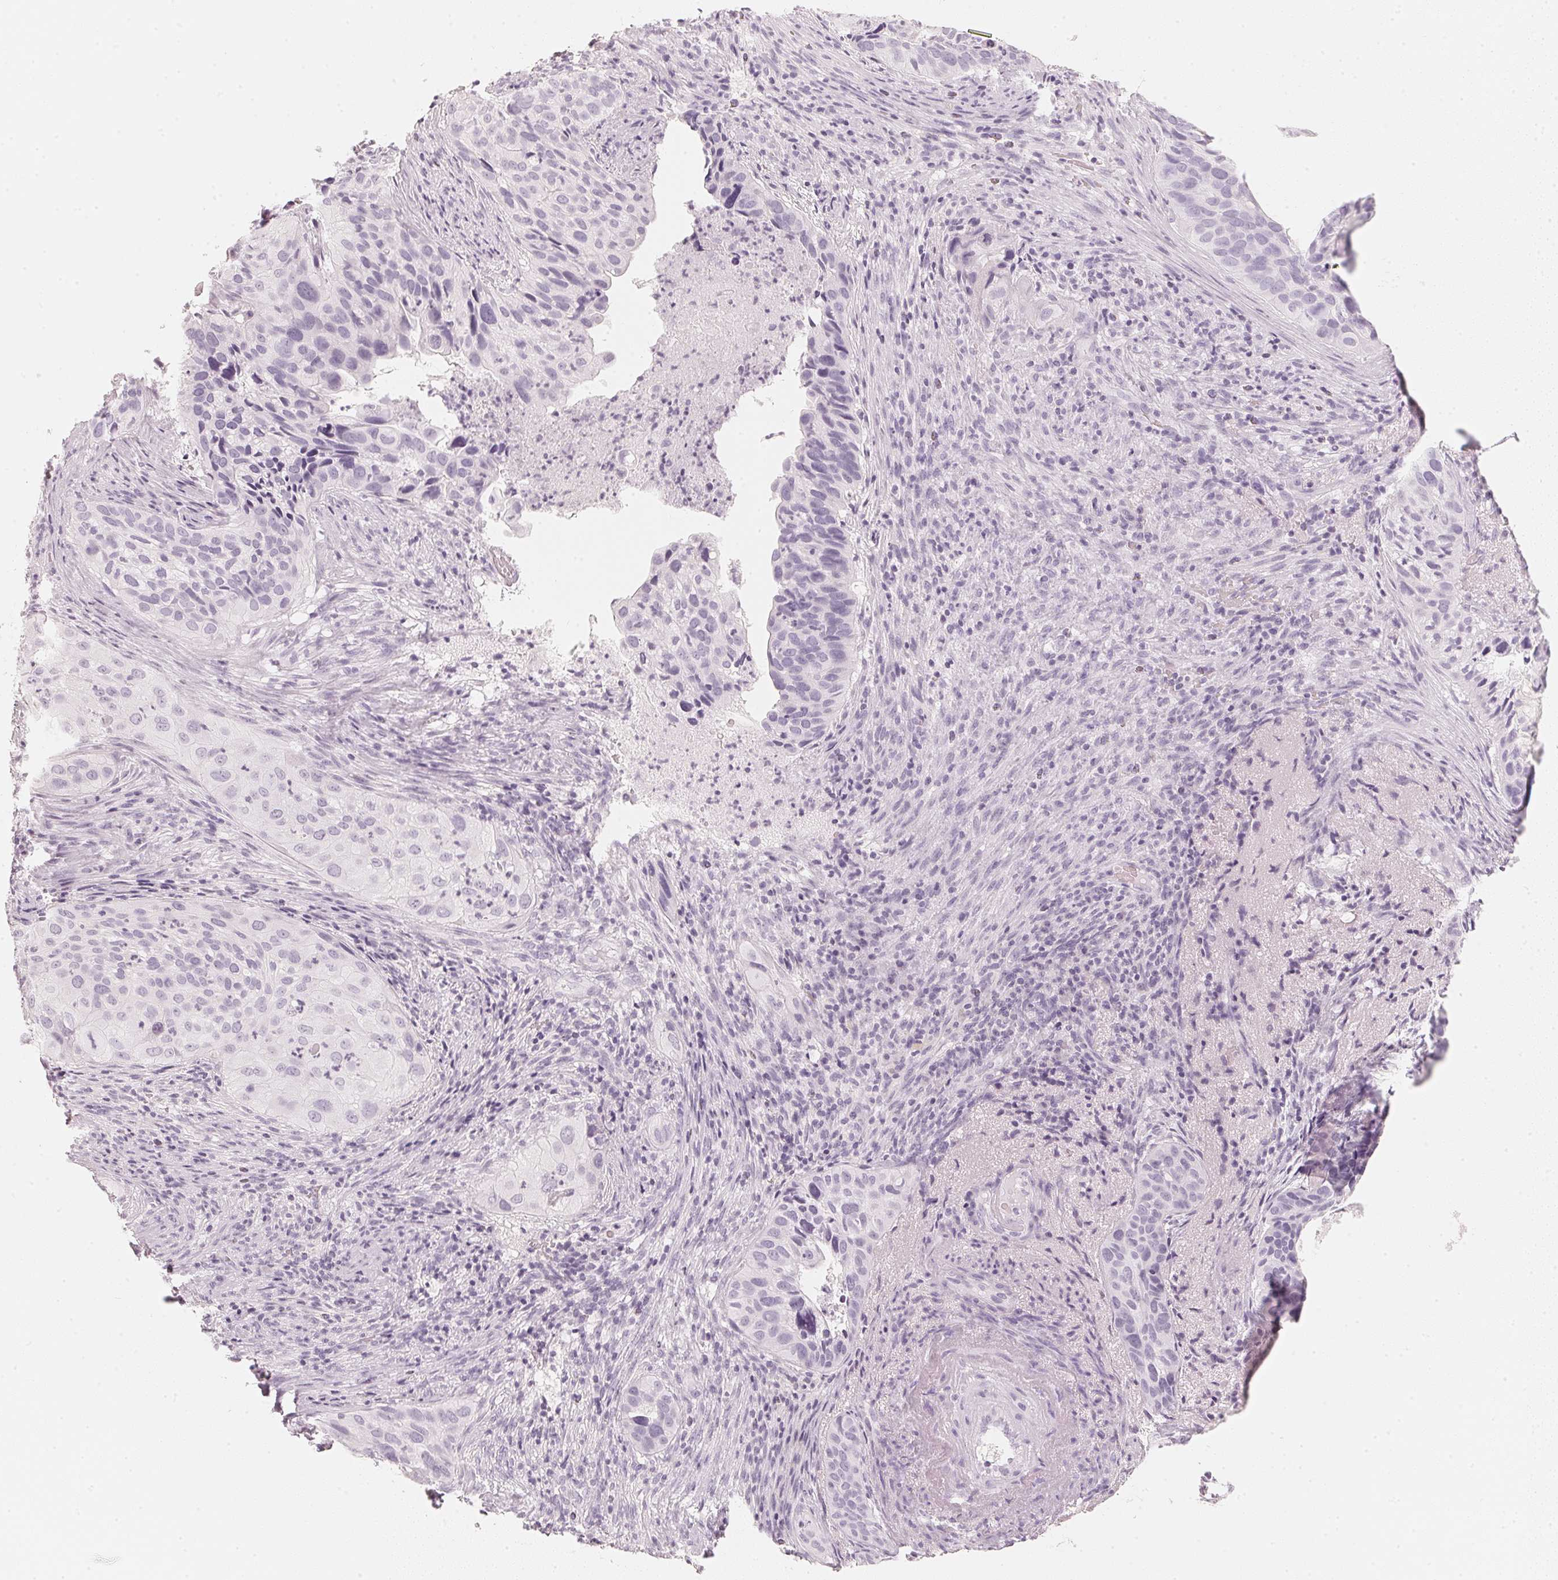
{"staining": {"intensity": "negative", "quantity": "none", "location": "none"}, "tissue": "cervical cancer", "cell_type": "Tumor cells", "image_type": "cancer", "snomed": [{"axis": "morphology", "description": "Squamous cell carcinoma, NOS"}, {"axis": "topography", "description": "Cervix"}], "caption": "A photomicrograph of squamous cell carcinoma (cervical) stained for a protein reveals no brown staining in tumor cells.", "gene": "SLC22A8", "patient": {"sex": "female", "age": 38}}